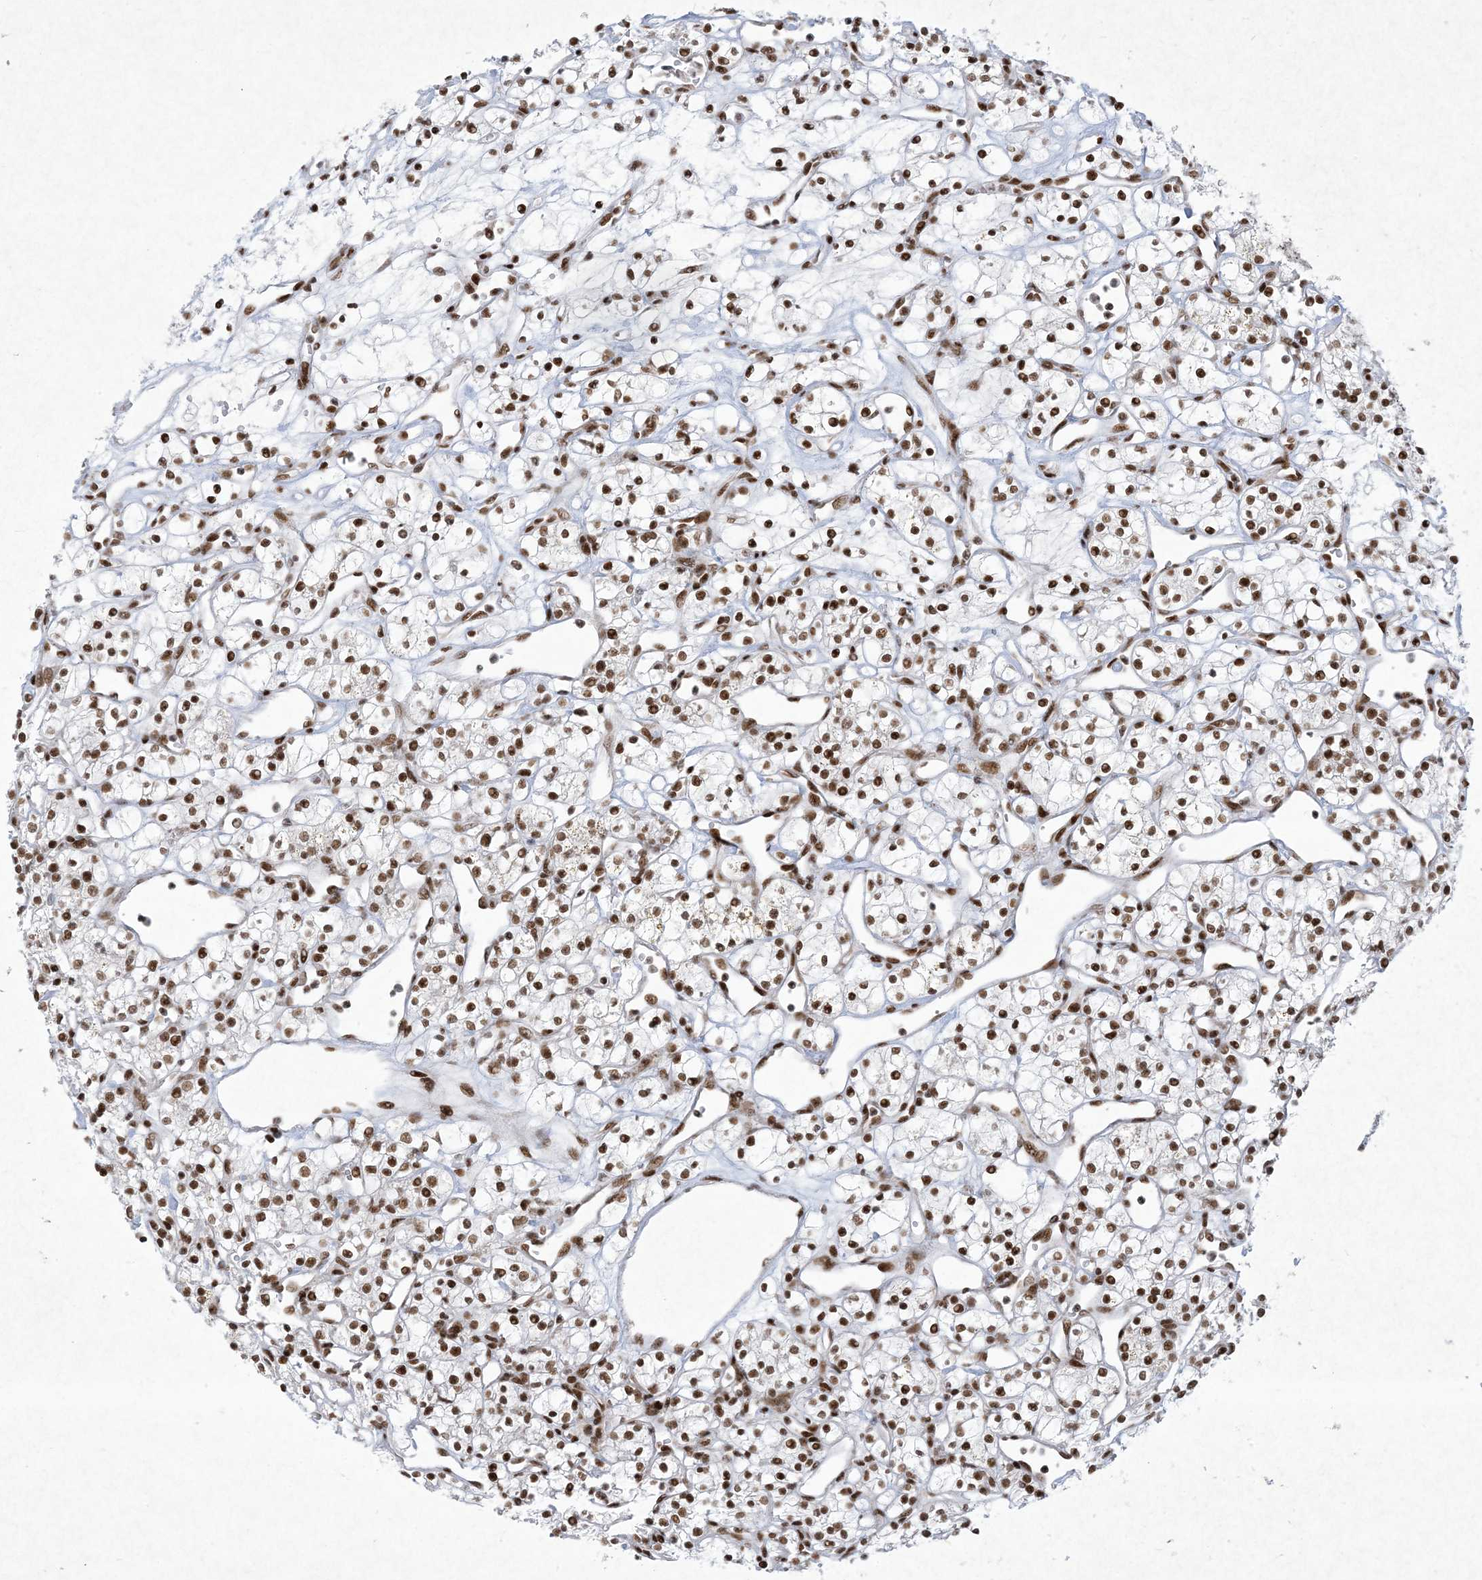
{"staining": {"intensity": "strong", "quantity": ">75%", "location": "nuclear"}, "tissue": "renal cancer", "cell_type": "Tumor cells", "image_type": "cancer", "snomed": [{"axis": "morphology", "description": "Adenocarcinoma, NOS"}, {"axis": "topography", "description": "Kidney"}], "caption": "IHC staining of adenocarcinoma (renal), which displays high levels of strong nuclear staining in approximately >75% of tumor cells indicating strong nuclear protein staining. The staining was performed using DAB (3,3'-diaminobenzidine) (brown) for protein detection and nuclei were counterstained in hematoxylin (blue).", "gene": "PKNOX2", "patient": {"sex": "female", "age": 60}}